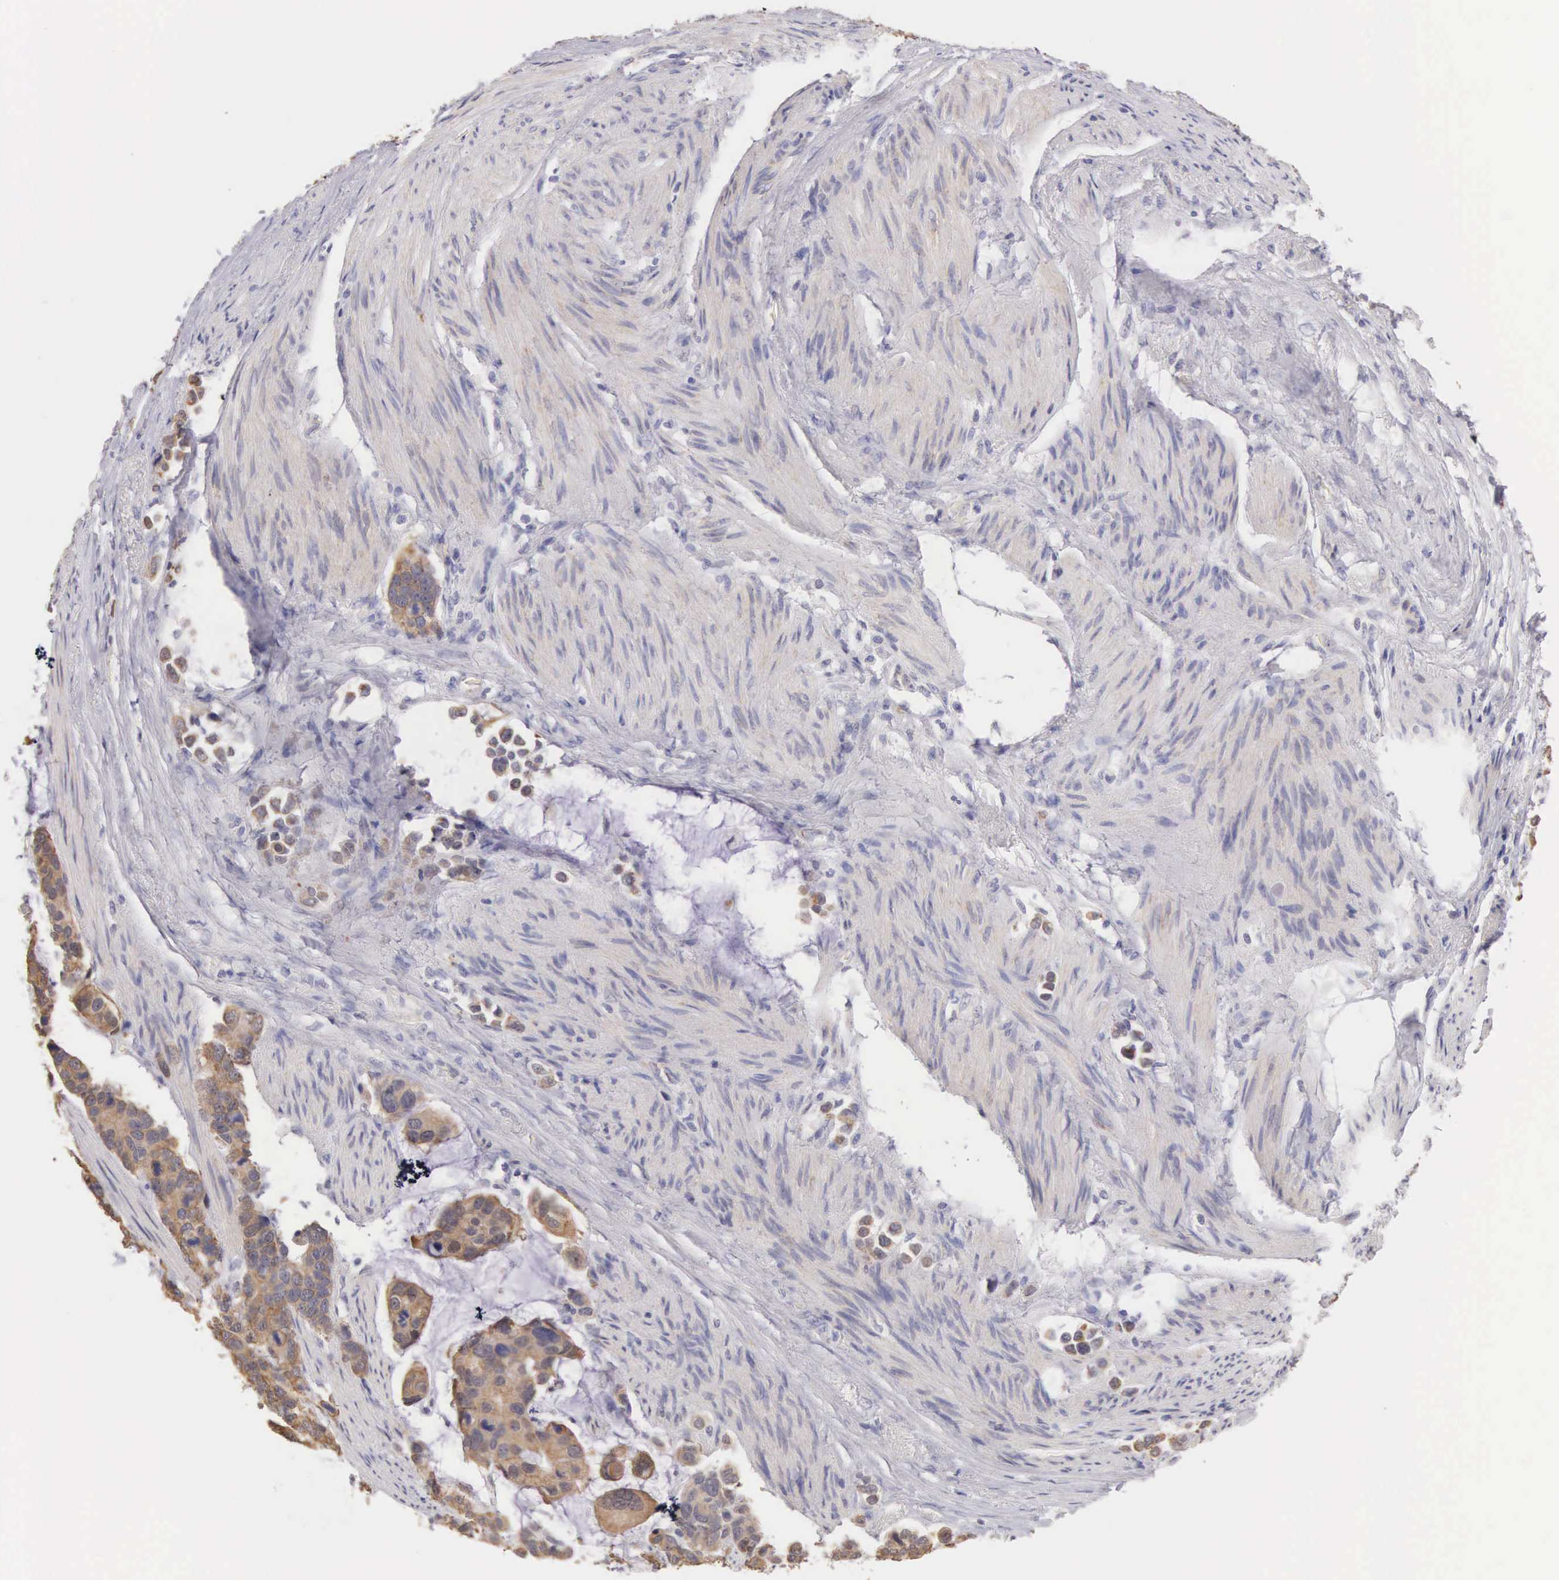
{"staining": {"intensity": "weak", "quantity": "25%-75%", "location": "cytoplasmic/membranous"}, "tissue": "stomach cancer", "cell_type": "Tumor cells", "image_type": "cancer", "snomed": [{"axis": "morphology", "description": "Adenocarcinoma, NOS"}, {"axis": "topography", "description": "Stomach, upper"}], "caption": "Immunohistochemical staining of stomach adenocarcinoma shows low levels of weak cytoplasmic/membranous staining in about 25%-75% of tumor cells.", "gene": "PIR", "patient": {"sex": "male", "age": 71}}